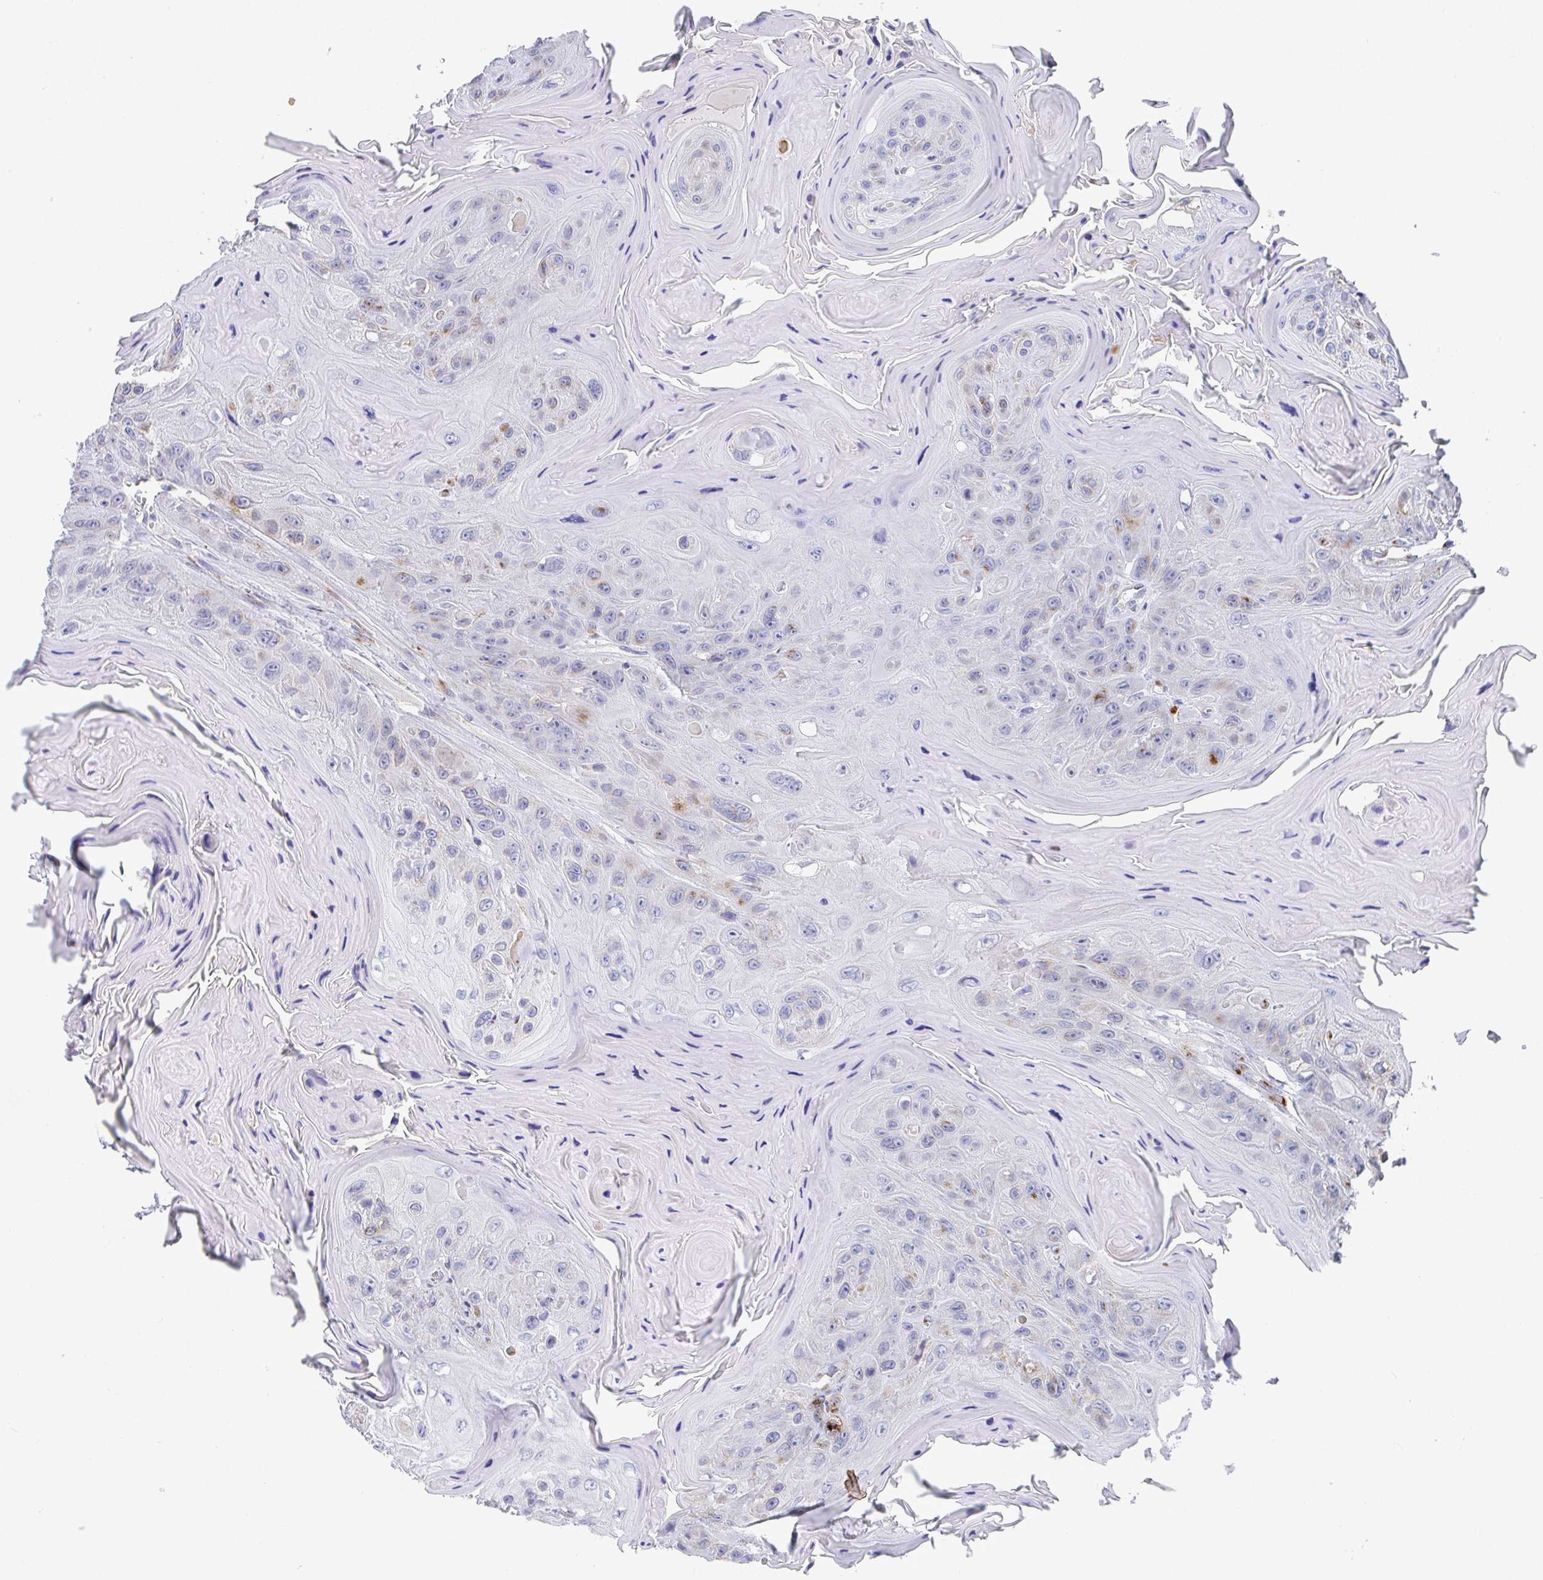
{"staining": {"intensity": "weak", "quantity": "<25%", "location": "cytoplasmic/membranous"}, "tissue": "head and neck cancer", "cell_type": "Tumor cells", "image_type": "cancer", "snomed": [{"axis": "morphology", "description": "Squamous cell carcinoma, NOS"}, {"axis": "topography", "description": "Head-Neck"}], "caption": "Immunohistochemistry of human squamous cell carcinoma (head and neck) reveals no positivity in tumor cells.", "gene": "TAS2R39", "patient": {"sex": "female", "age": 59}}